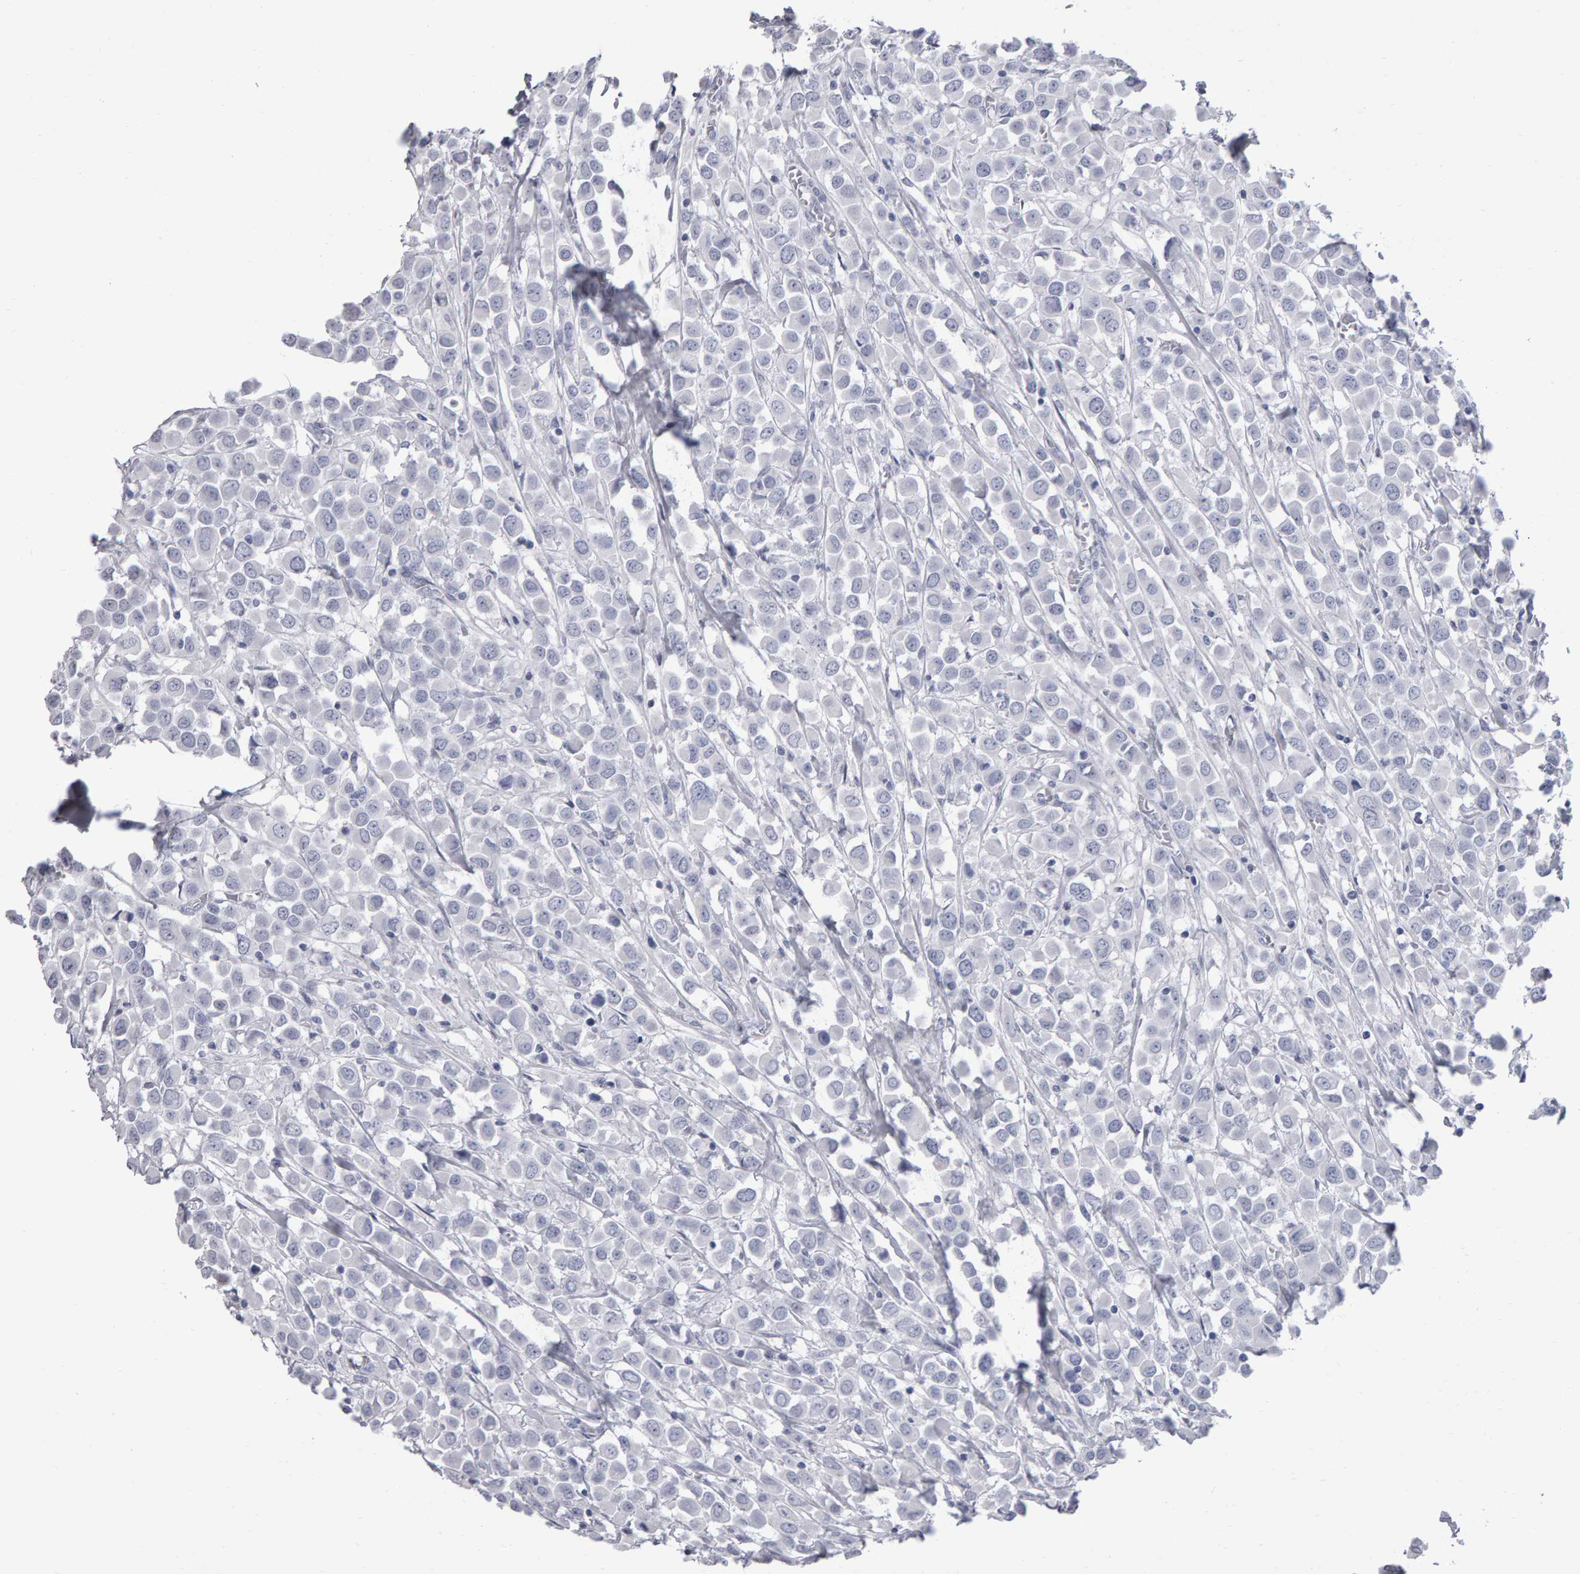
{"staining": {"intensity": "negative", "quantity": "none", "location": "none"}, "tissue": "breast cancer", "cell_type": "Tumor cells", "image_type": "cancer", "snomed": [{"axis": "morphology", "description": "Duct carcinoma"}, {"axis": "topography", "description": "Breast"}], "caption": "DAB immunohistochemical staining of human breast intraductal carcinoma shows no significant positivity in tumor cells. The staining is performed using DAB (3,3'-diaminobenzidine) brown chromogen with nuclei counter-stained in using hematoxylin.", "gene": "NCDN", "patient": {"sex": "female", "age": 61}}